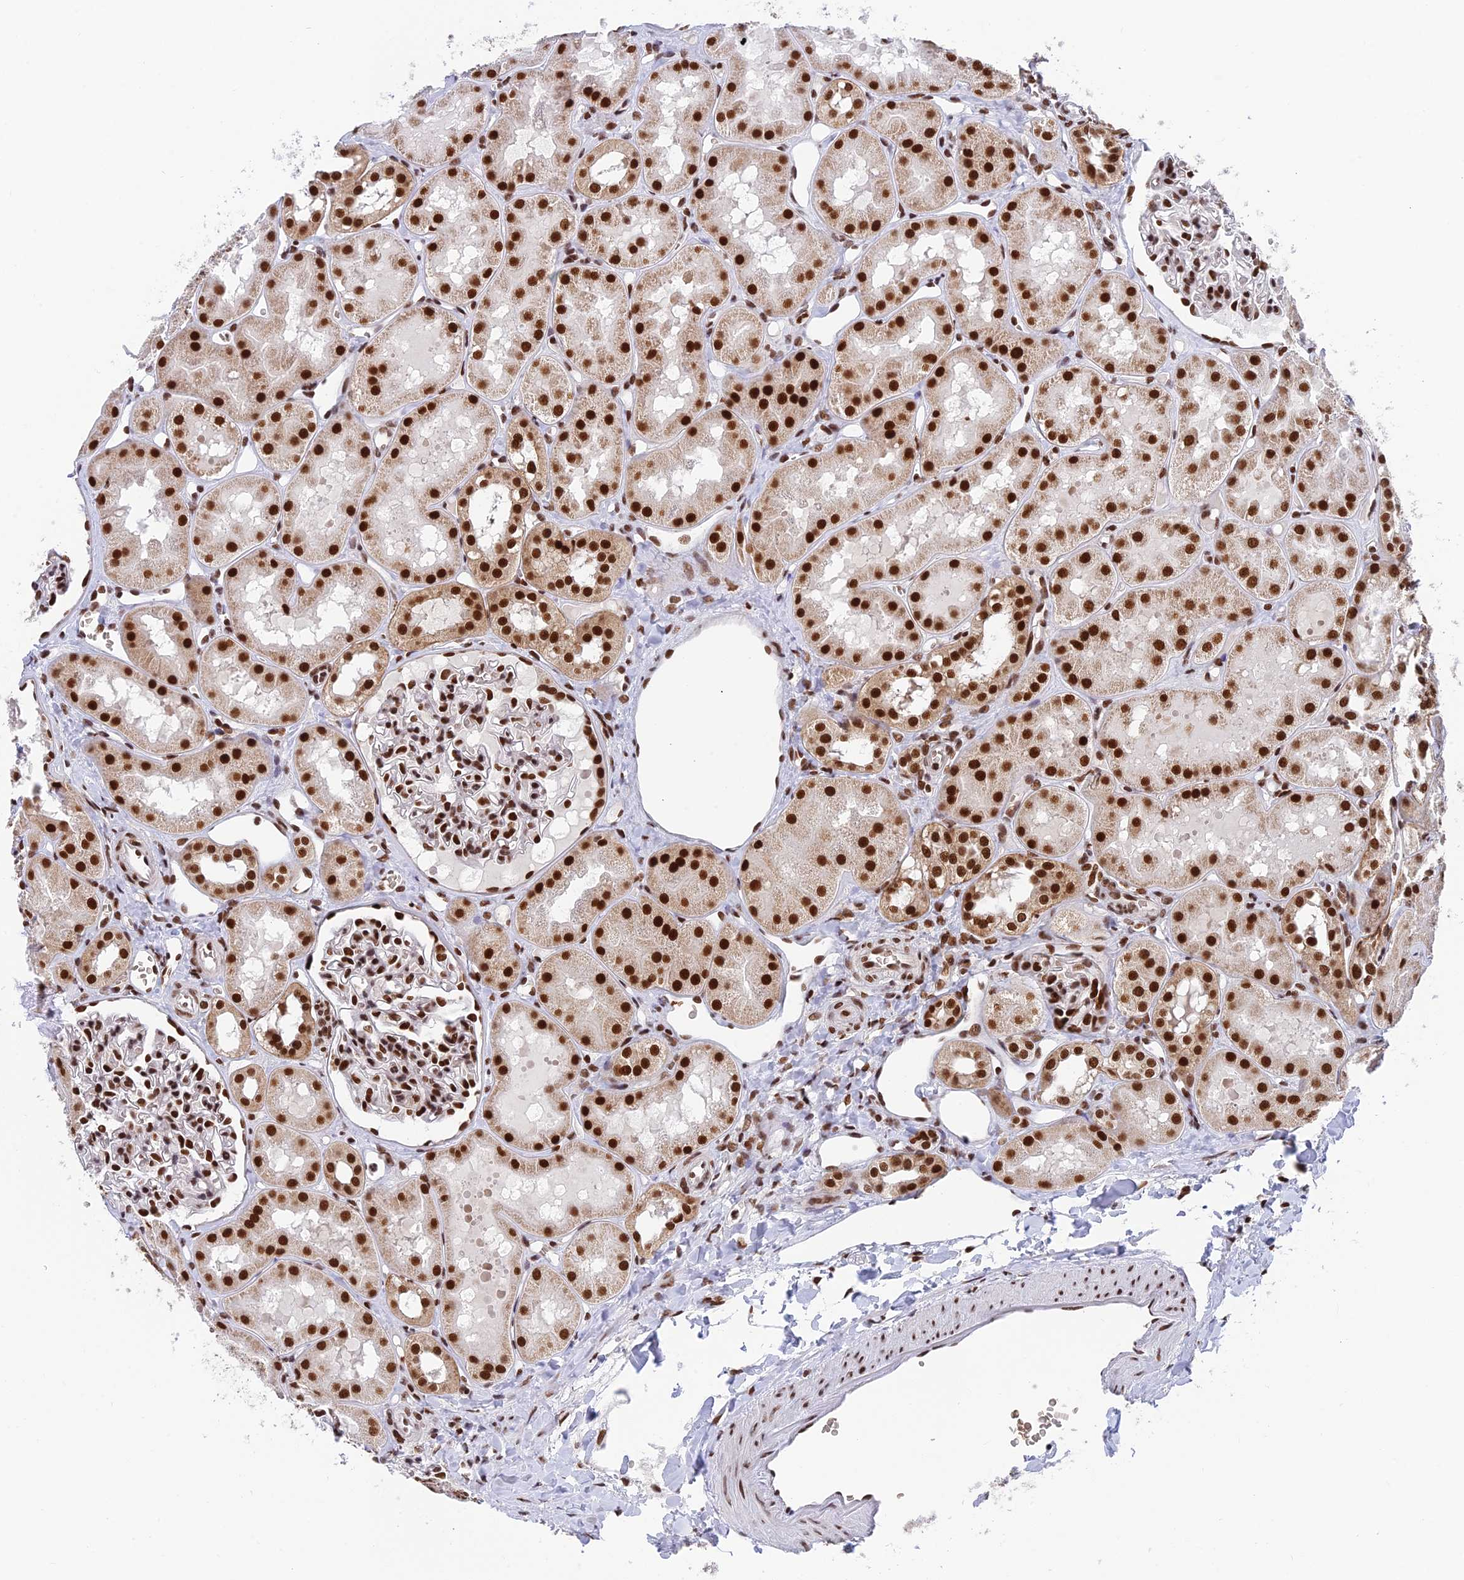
{"staining": {"intensity": "strong", "quantity": ">75%", "location": "nuclear"}, "tissue": "kidney", "cell_type": "Cells in glomeruli", "image_type": "normal", "snomed": [{"axis": "morphology", "description": "Normal tissue, NOS"}, {"axis": "topography", "description": "Kidney"}], "caption": "A brown stain labels strong nuclear expression of a protein in cells in glomeruli of benign kidney.", "gene": "EEF1AKMT3", "patient": {"sex": "male", "age": 16}}